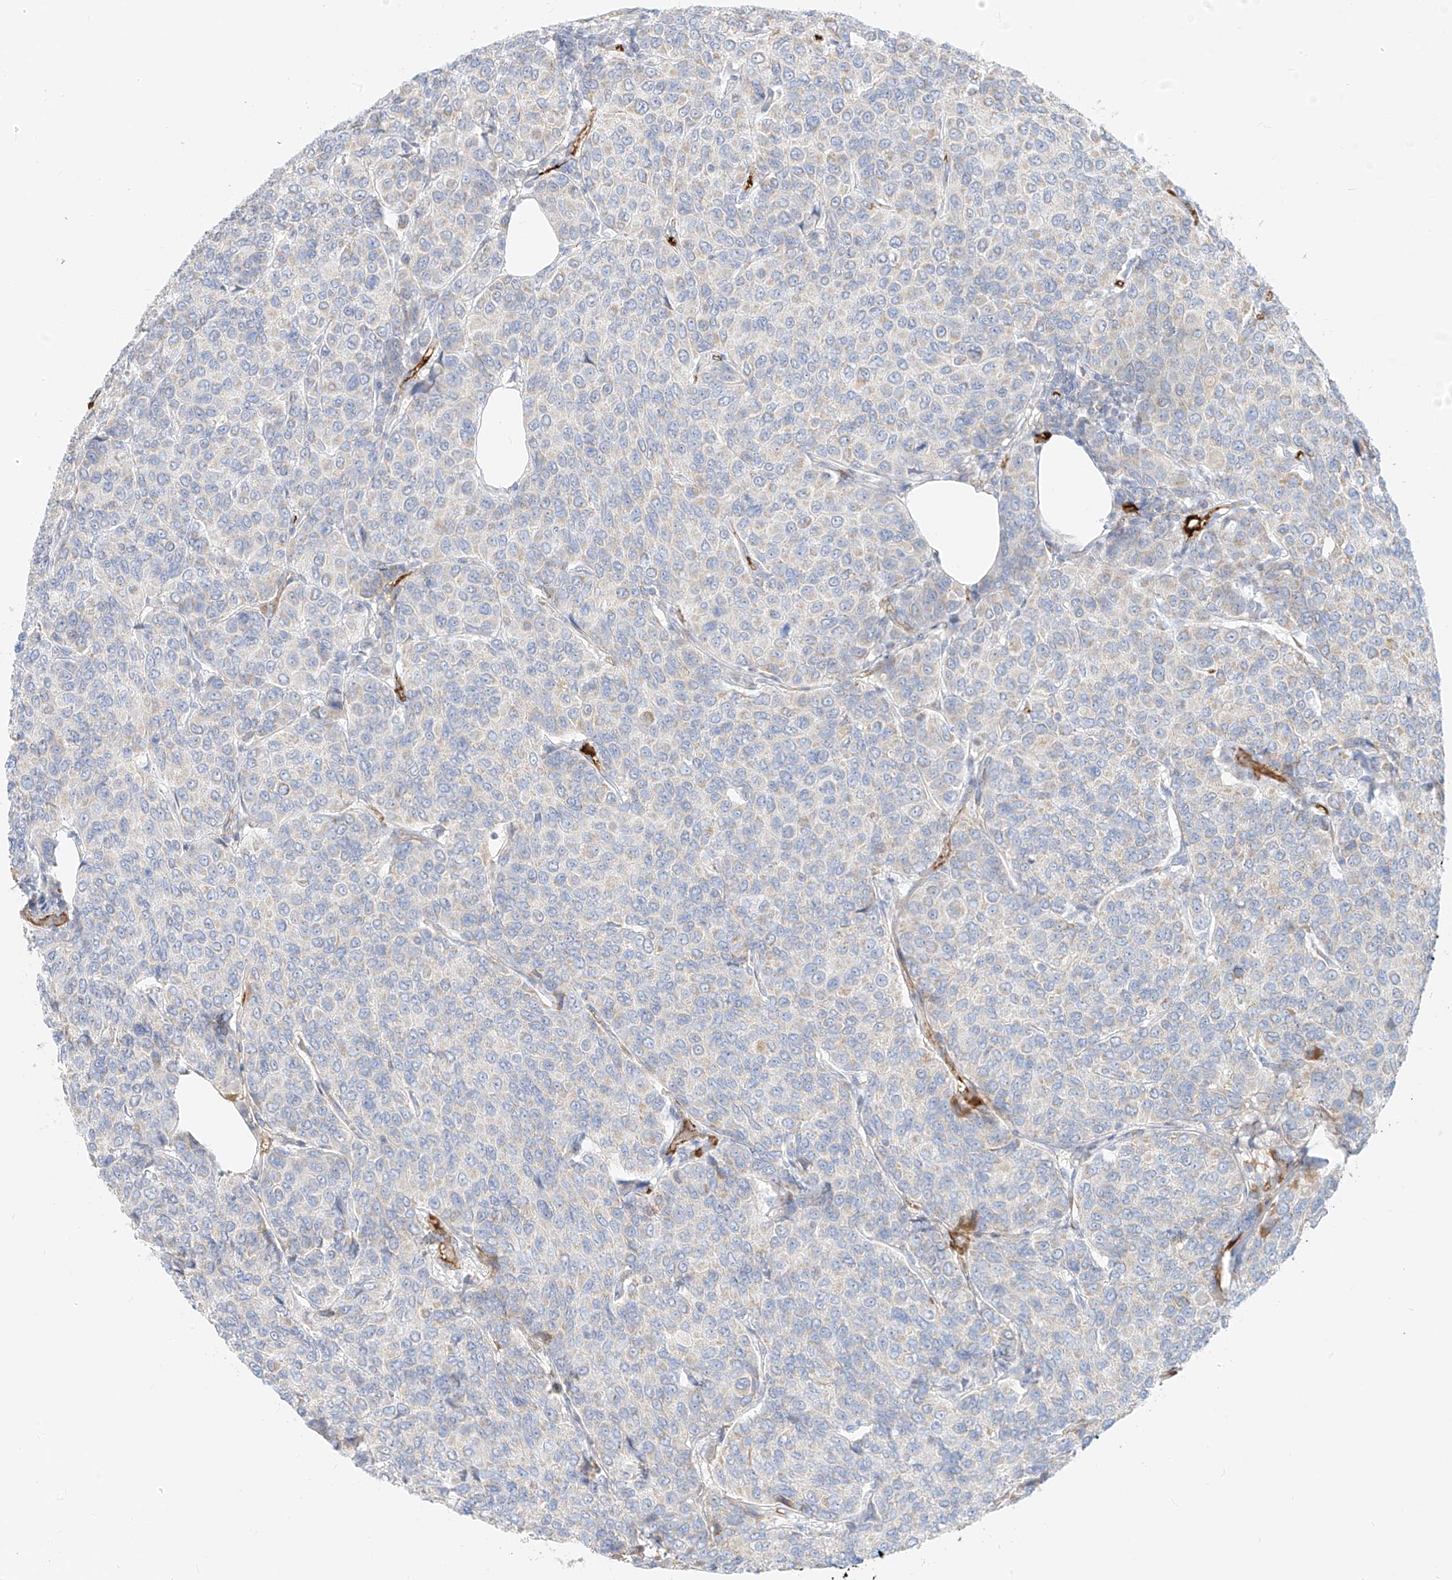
{"staining": {"intensity": "negative", "quantity": "none", "location": "none"}, "tissue": "breast cancer", "cell_type": "Tumor cells", "image_type": "cancer", "snomed": [{"axis": "morphology", "description": "Duct carcinoma"}, {"axis": "topography", "description": "Breast"}], "caption": "IHC of breast invasive ductal carcinoma displays no staining in tumor cells.", "gene": "OCSTAMP", "patient": {"sex": "female", "age": 55}}